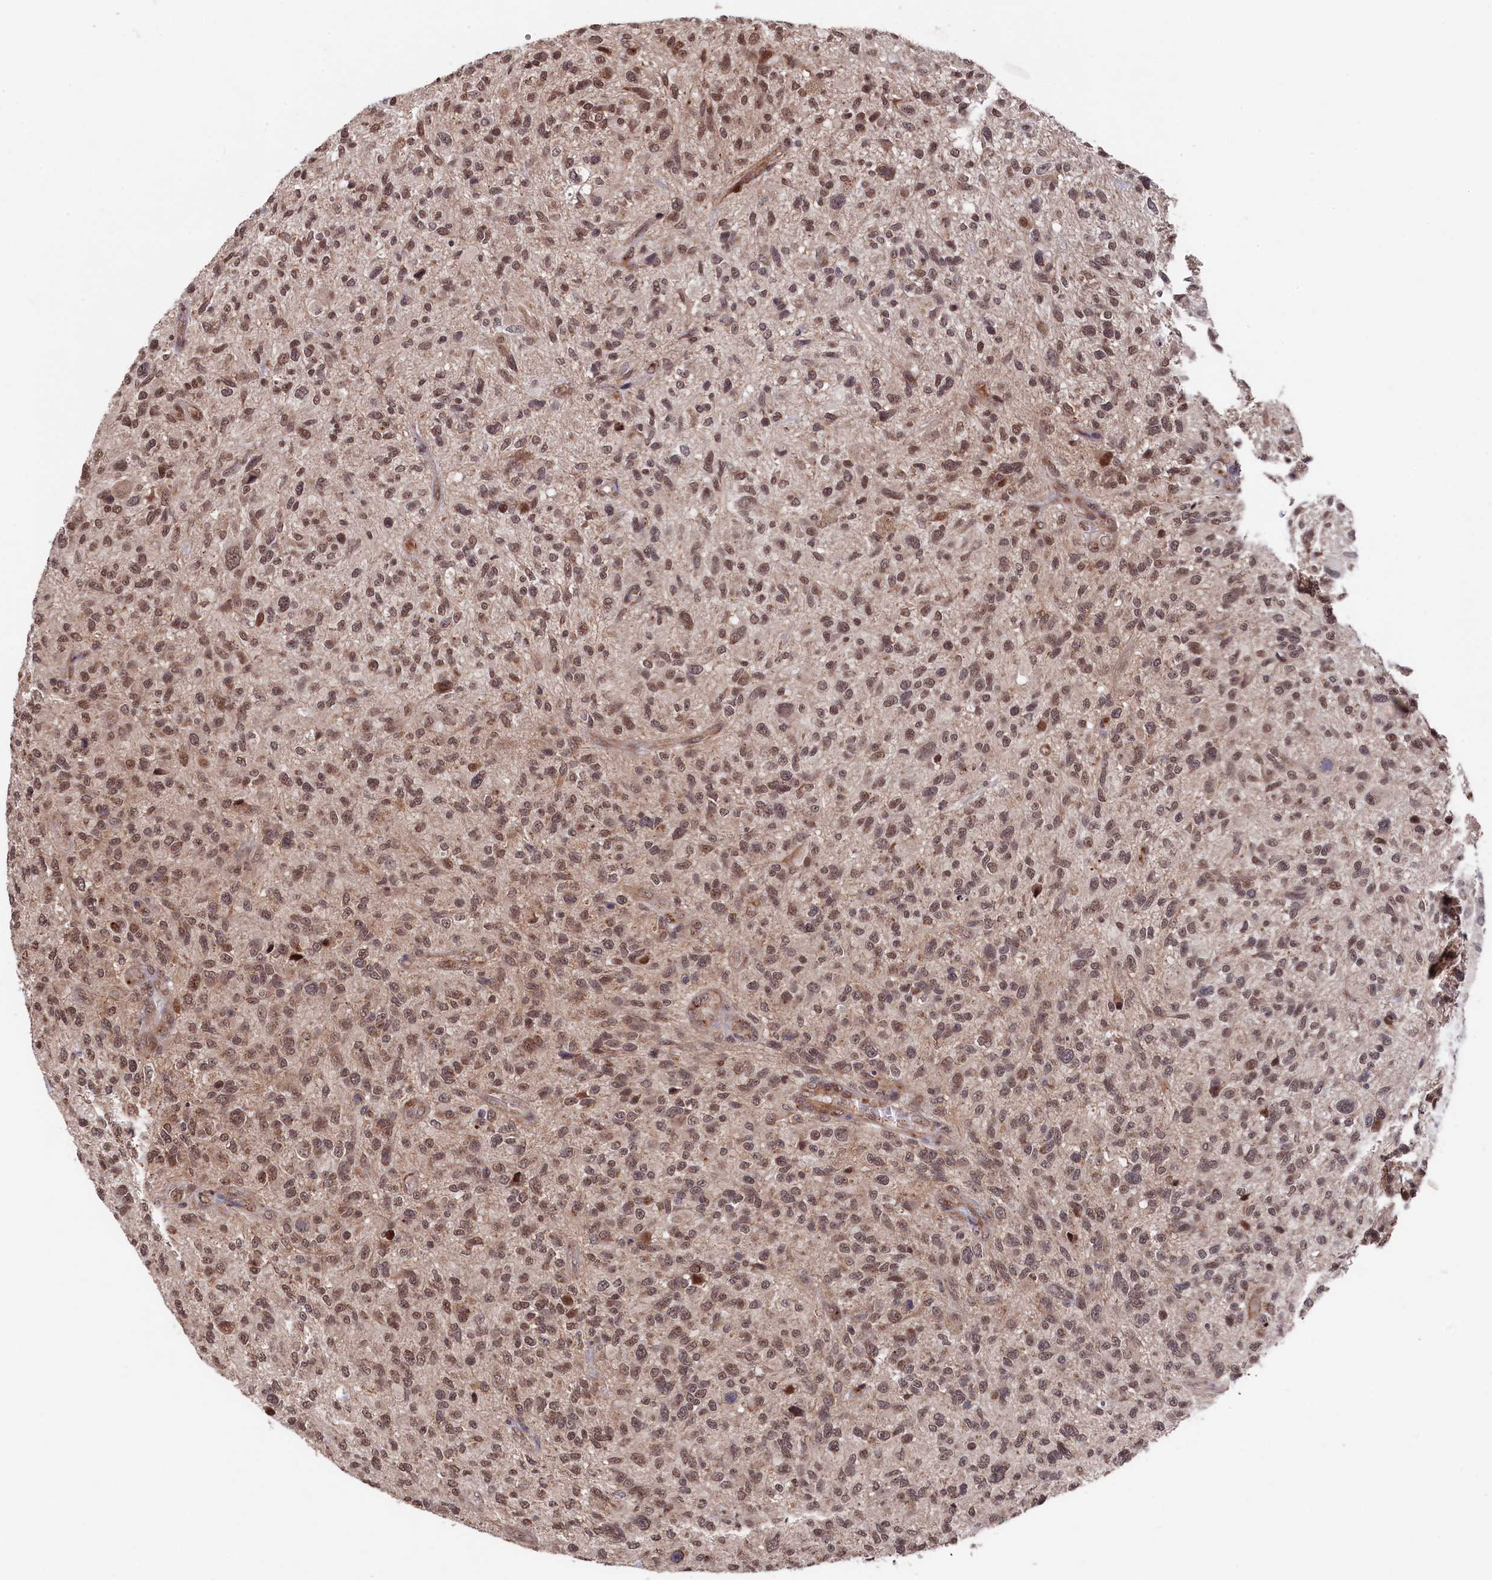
{"staining": {"intensity": "moderate", "quantity": ">75%", "location": "nuclear"}, "tissue": "glioma", "cell_type": "Tumor cells", "image_type": "cancer", "snomed": [{"axis": "morphology", "description": "Glioma, malignant, High grade"}, {"axis": "topography", "description": "Brain"}], "caption": "Approximately >75% of tumor cells in human malignant glioma (high-grade) demonstrate moderate nuclear protein staining as visualized by brown immunohistochemical staining.", "gene": "CLPX", "patient": {"sex": "male", "age": 47}}